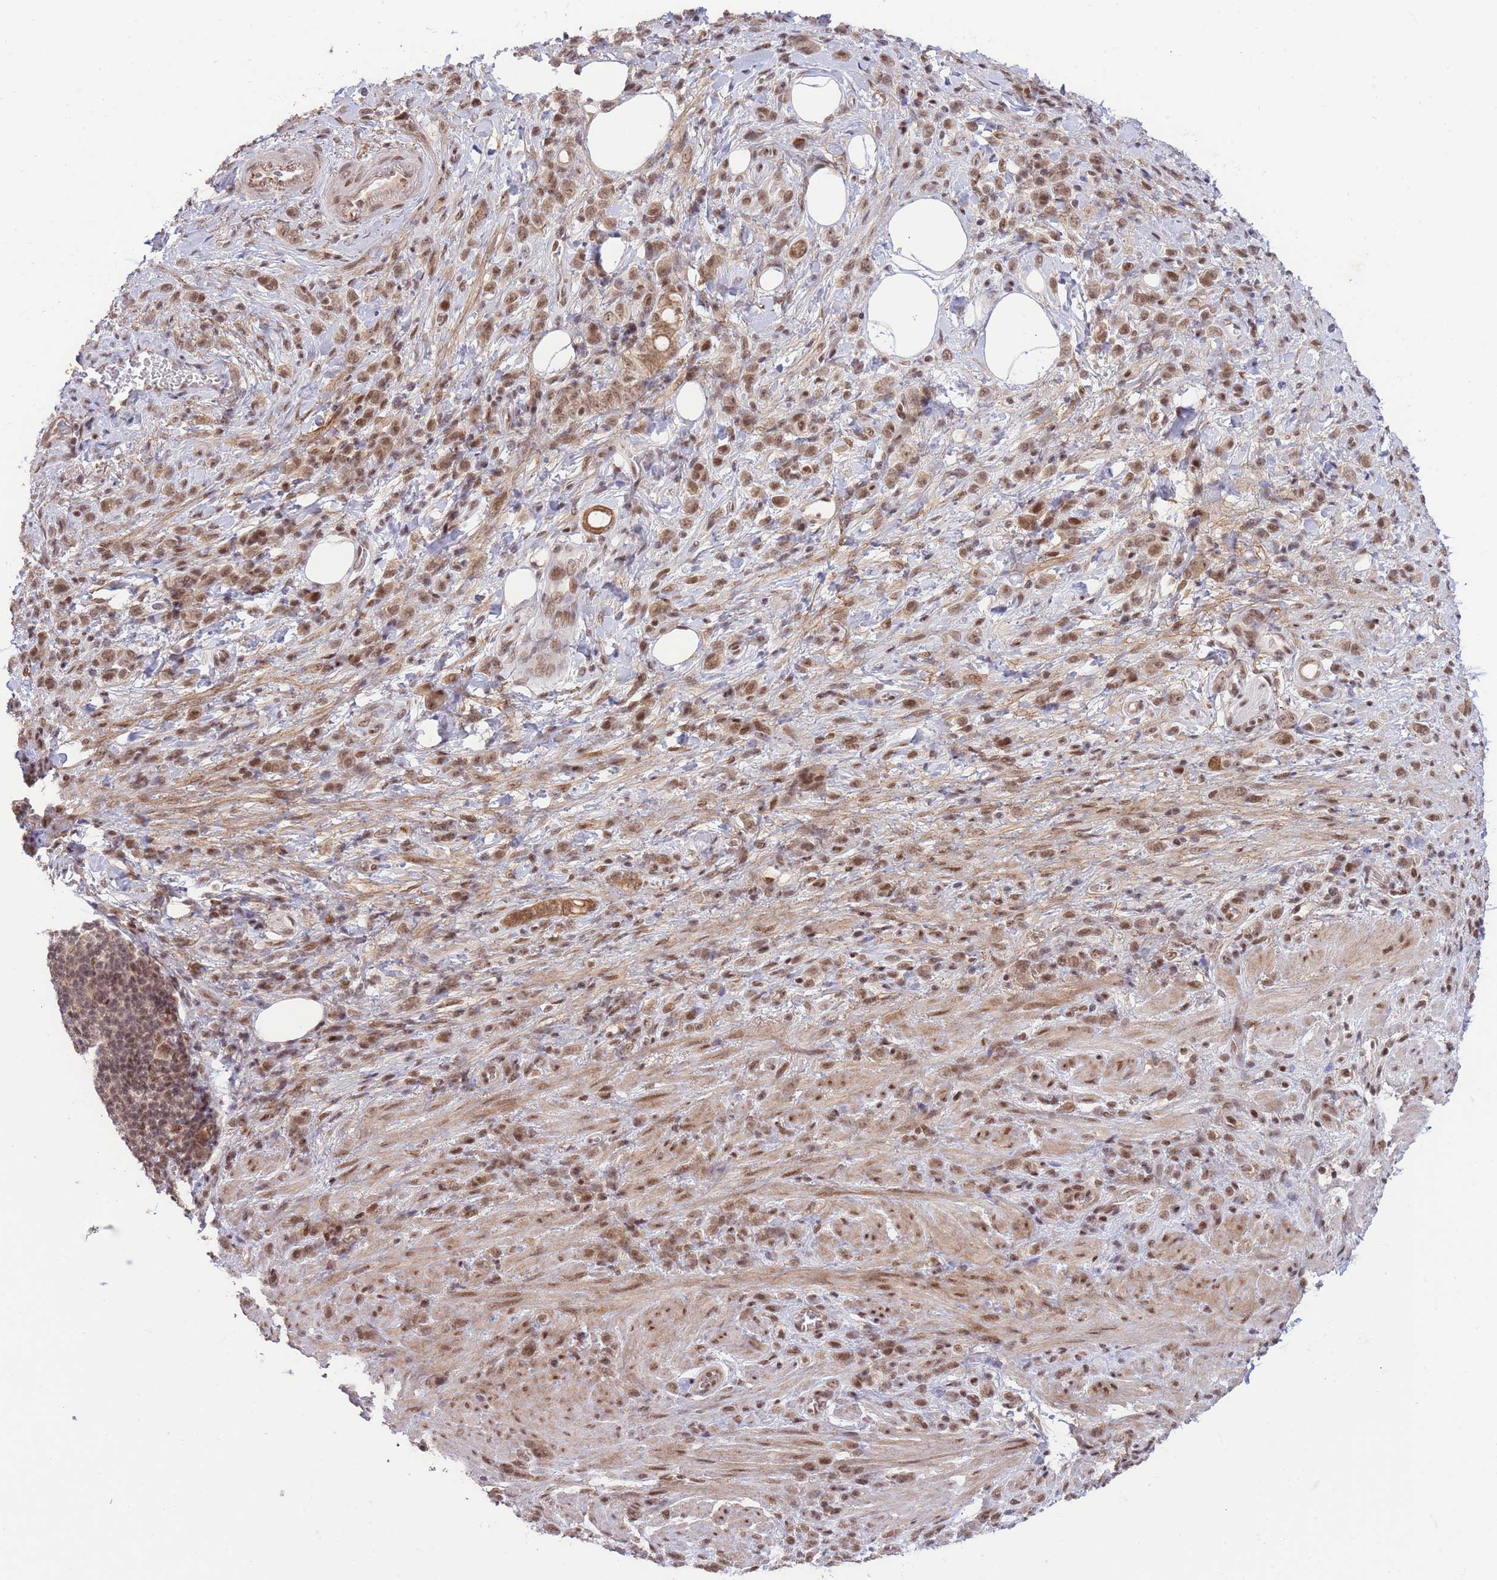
{"staining": {"intensity": "moderate", "quantity": ">75%", "location": "nuclear"}, "tissue": "stomach cancer", "cell_type": "Tumor cells", "image_type": "cancer", "snomed": [{"axis": "morphology", "description": "Adenocarcinoma, NOS"}, {"axis": "topography", "description": "Stomach"}], "caption": "Protein staining by IHC shows moderate nuclear staining in approximately >75% of tumor cells in stomach cancer (adenocarcinoma). (Stains: DAB in brown, nuclei in blue, Microscopy: brightfield microscopy at high magnification).", "gene": "CARD8", "patient": {"sex": "male", "age": 77}}